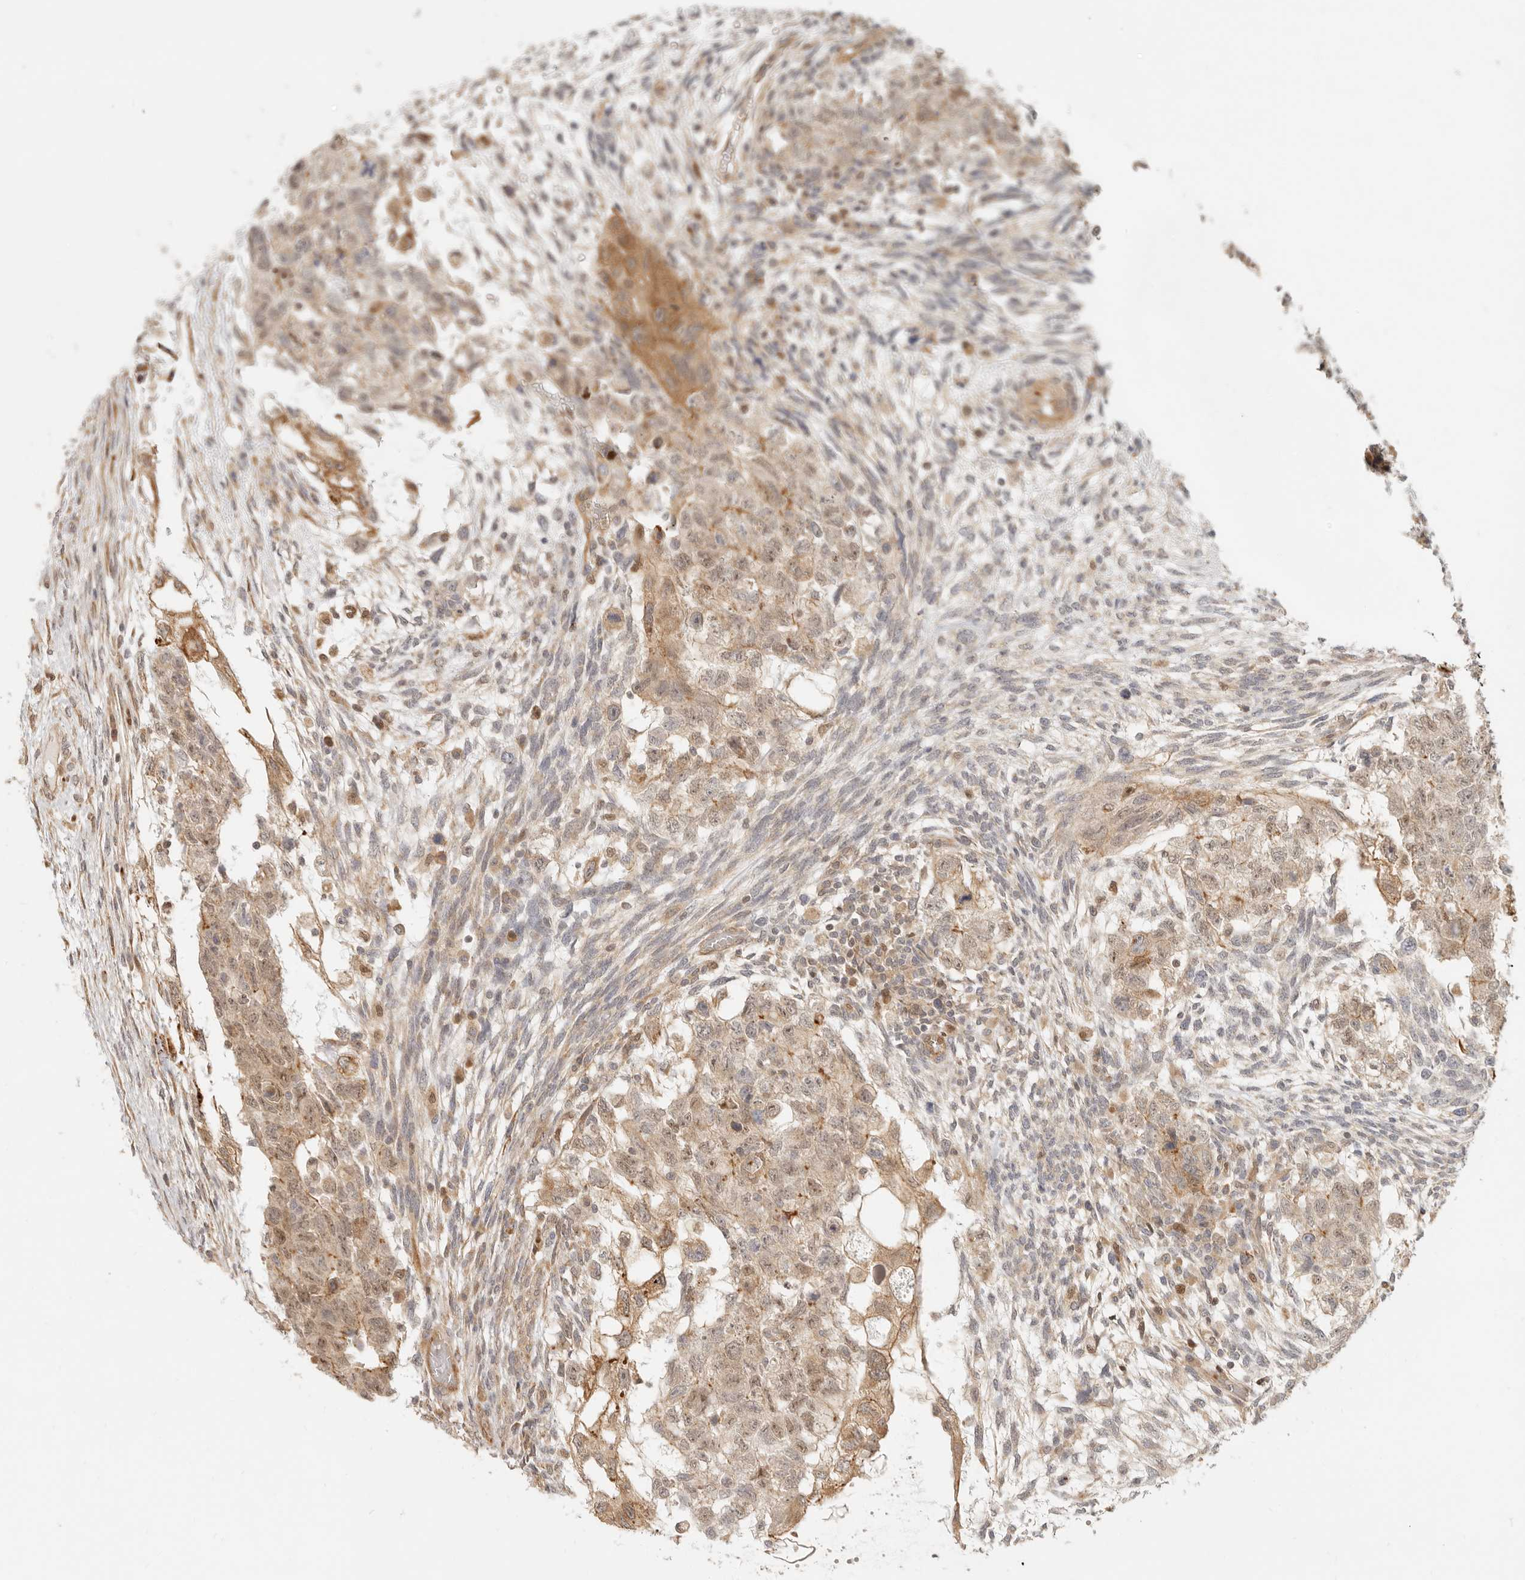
{"staining": {"intensity": "moderate", "quantity": ">75%", "location": "cytoplasmic/membranous,nuclear"}, "tissue": "testis cancer", "cell_type": "Tumor cells", "image_type": "cancer", "snomed": [{"axis": "morphology", "description": "Normal tissue, NOS"}, {"axis": "morphology", "description": "Carcinoma, Embryonal, NOS"}, {"axis": "topography", "description": "Testis"}], "caption": "A brown stain highlights moderate cytoplasmic/membranous and nuclear expression of a protein in testis cancer tumor cells.", "gene": "TUFT1", "patient": {"sex": "male", "age": 36}}